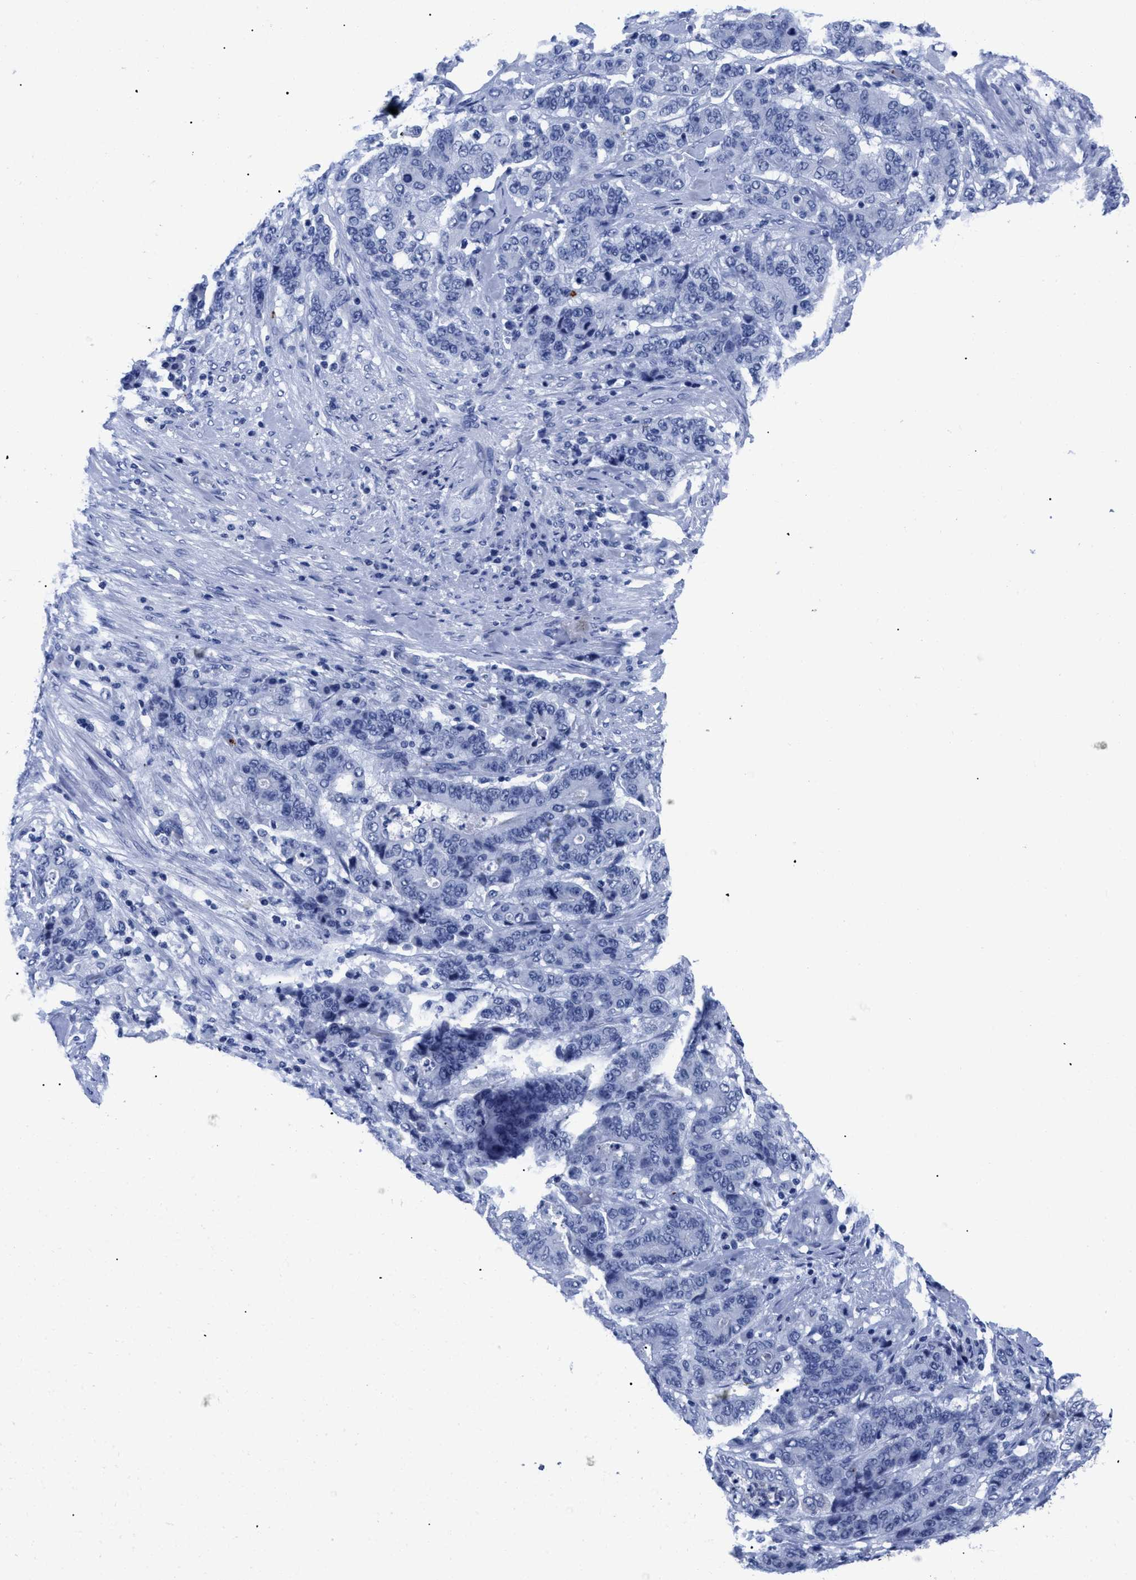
{"staining": {"intensity": "negative", "quantity": "none", "location": "none"}, "tissue": "stomach cancer", "cell_type": "Tumor cells", "image_type": "cancer", "snomed": [{"axis": "morphology", "description": "Adenocarcinoma, NOS"}, {"axis": "topography", "description": "Stomach"}], "caption": "Histopathology image shows no protein expression in tumor cells of stomach adenocarcinoma tissue.", "gene": "TREML1", "patient": {"sex": "female", "age": 73}}